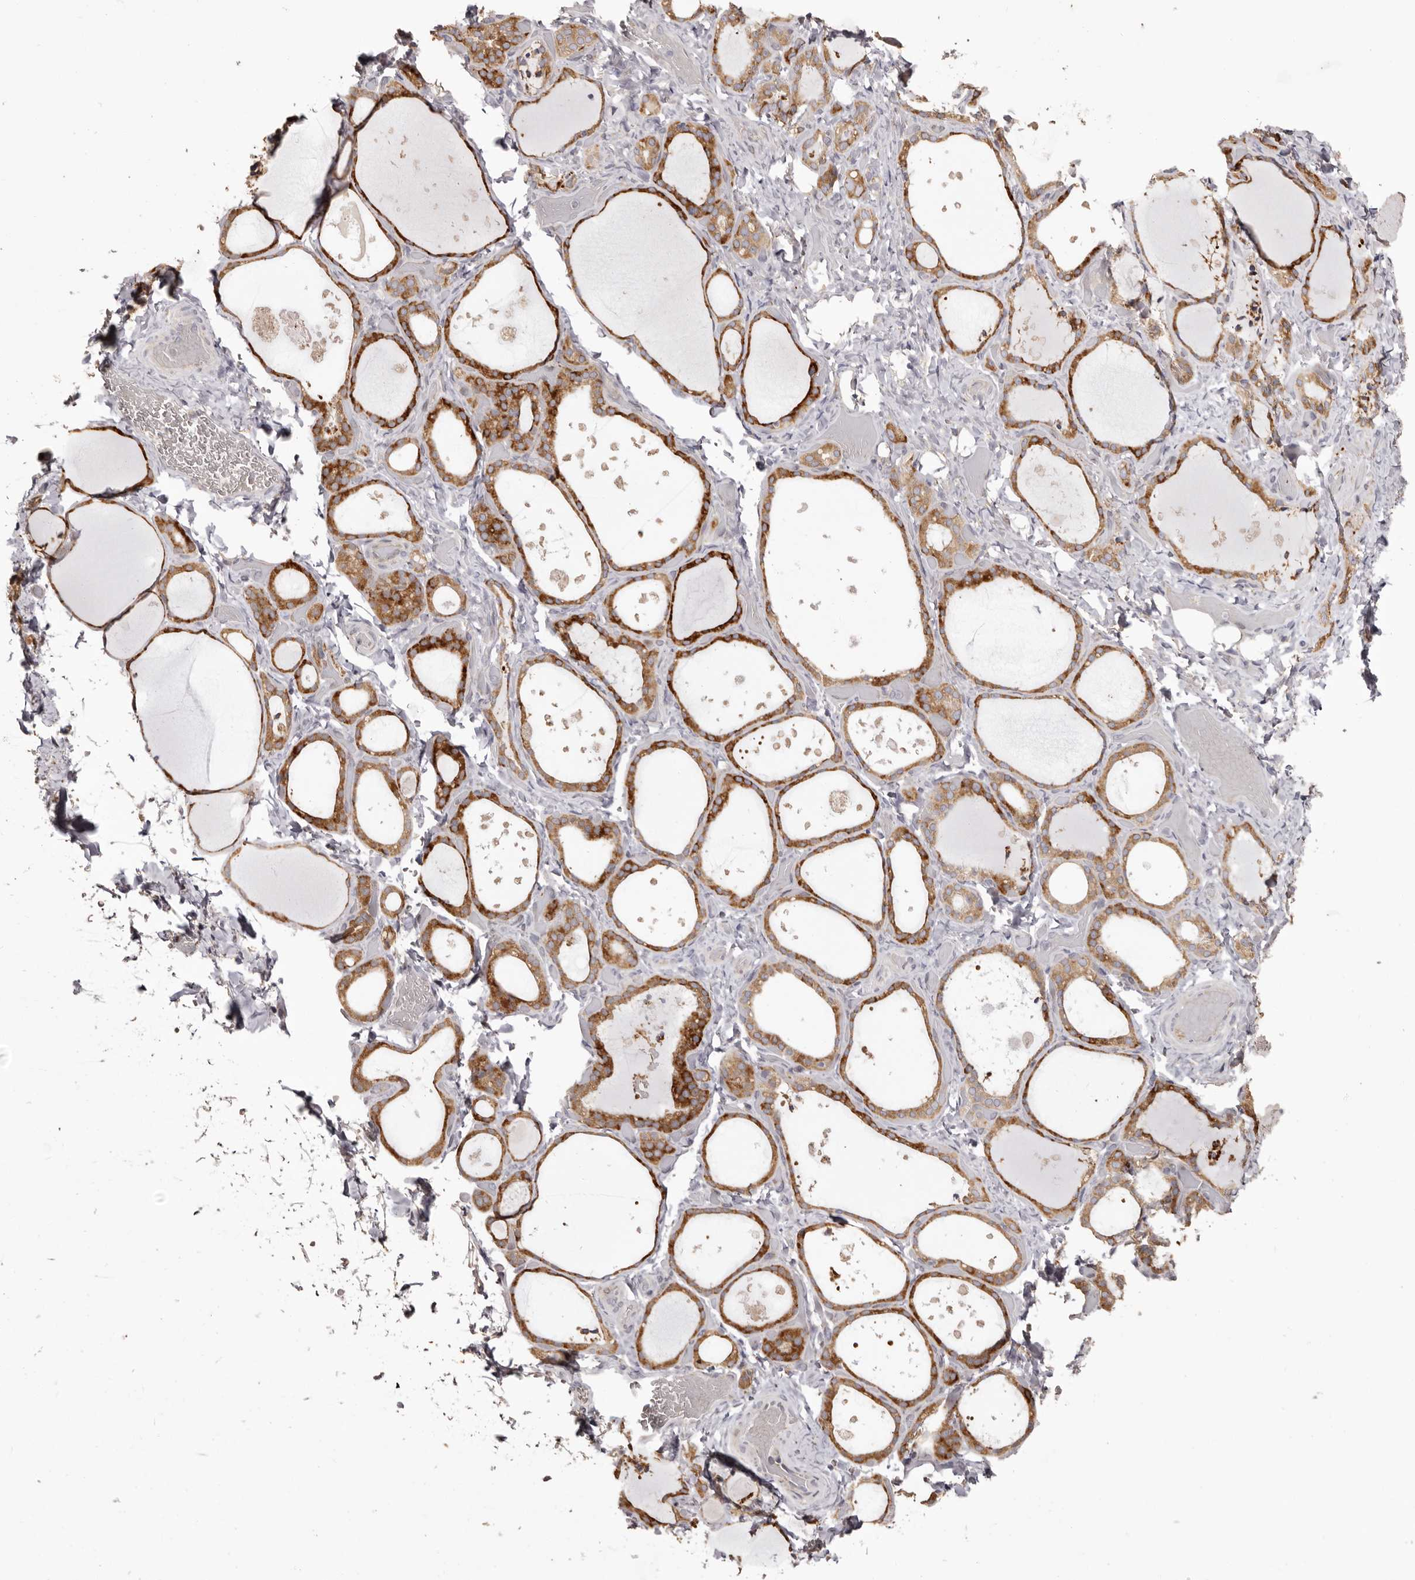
{"staining": {"intensity": "strong", "quantity": ">75%", "location": "cytoplasmic/membranous"}, "tissue": "thyroid gland", "cell_type": "Glandular cells", "image_type": "normal", "snomed": [{"axis": "morphology", "description": "Normal tissue, NOS"}, {"axis": "topography", "description": "Thyroid gland"}], "caption": "DAB (3,3'-diaminobenzidine) immunohistochemical staining of unremarkable thyroid gland exhibits strong cytoplasmic/membranous protein positivity in about >75% of glandular cells. The staining was performed using DAB to visualize the protein expression in brown, while the nuclei were stained in blue with hematoxylin (Magnification: 20x).", "gene": "PIGX", "patient": {"sex": "female", "age": 44}}